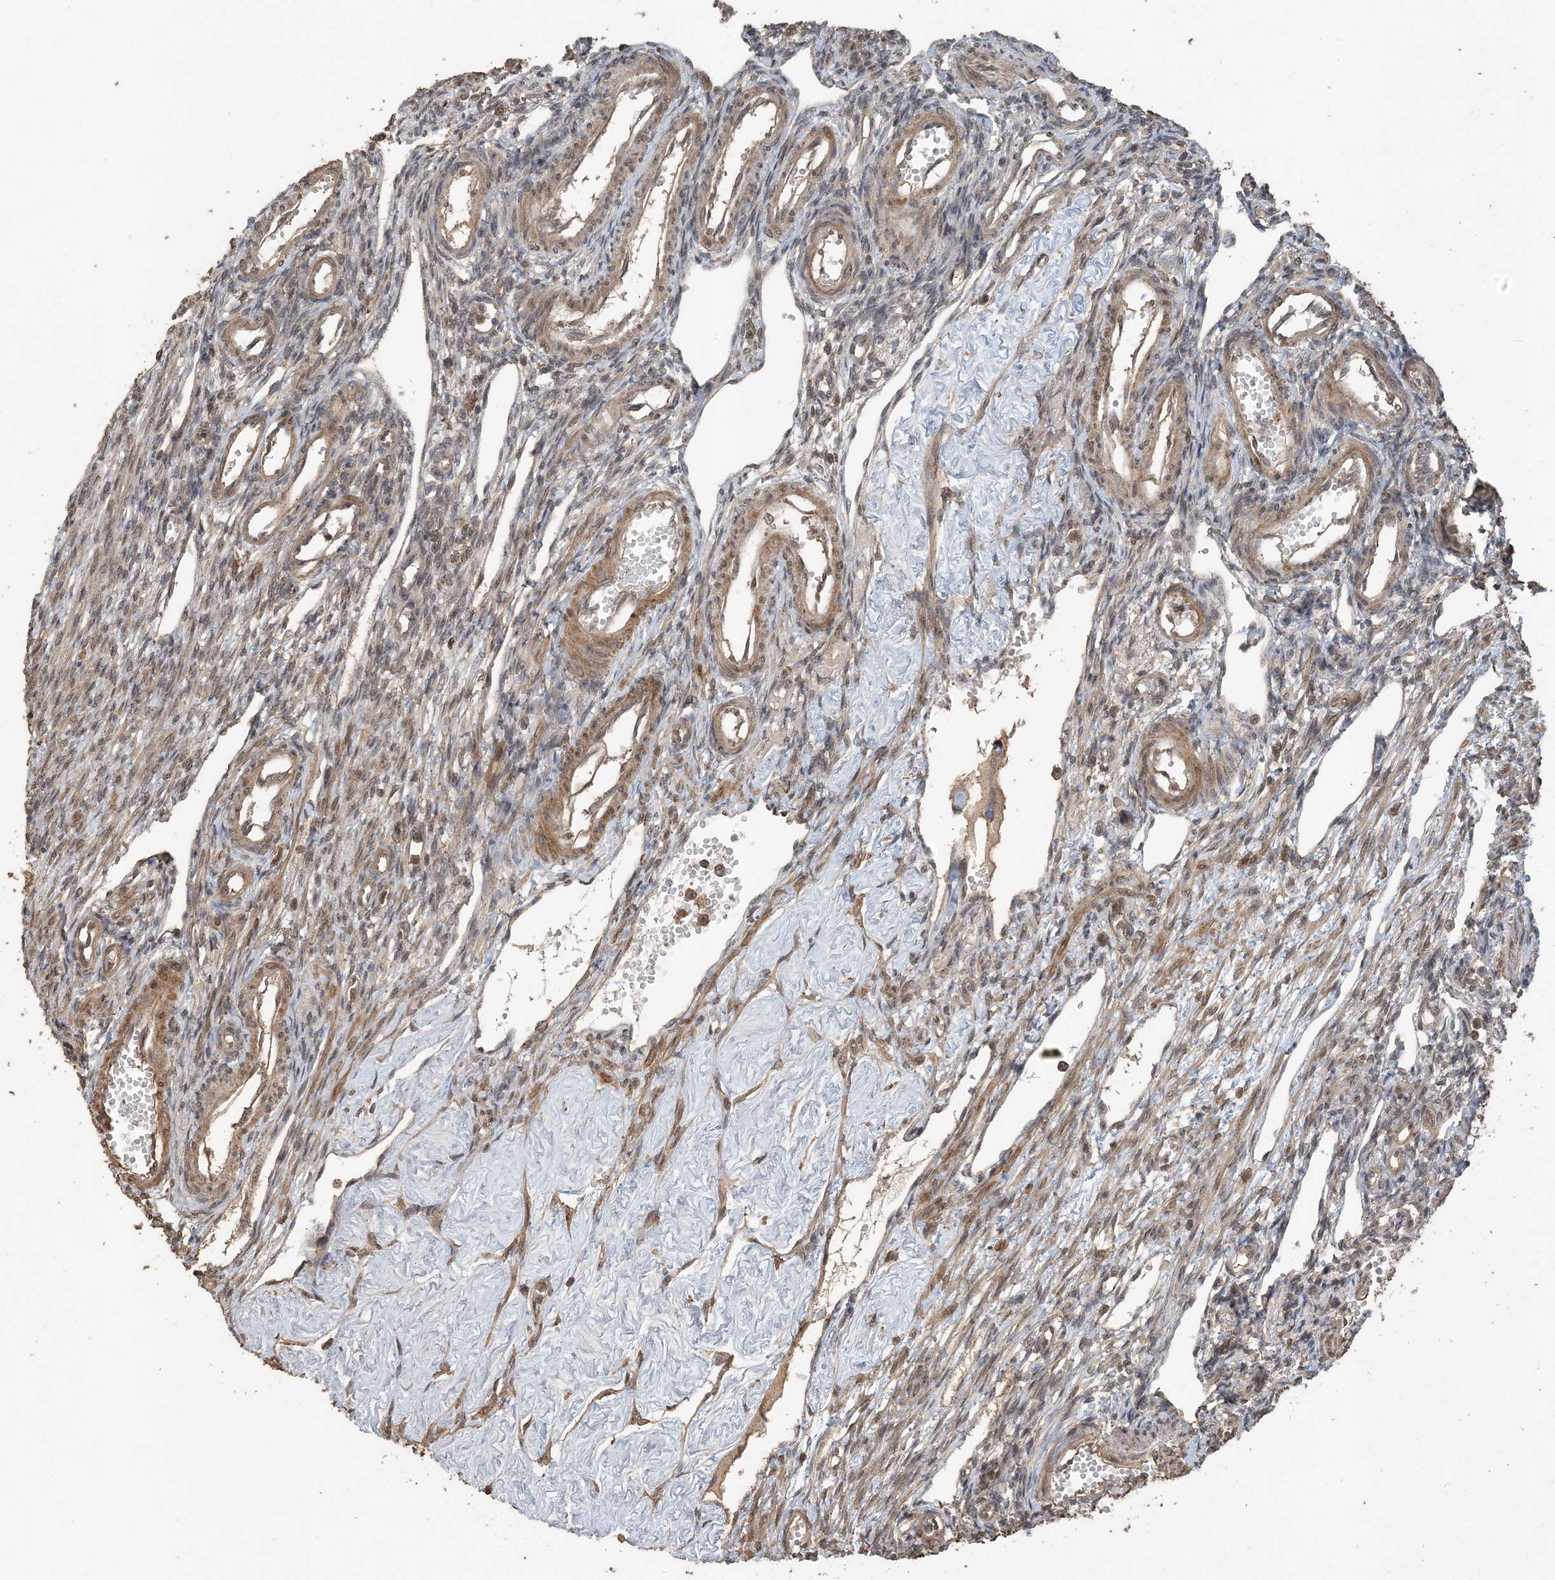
{"staining": {"intensity": "moderate", "quantity": ">75%", "location": "cytoplasmic/membranous"}, "tissue": "ovary", "cell_type": "Follicle cells", "image_type": "normal", "snomed": [{"axis": "morphology", "description": "Normal tissue, NOS"}, {"axis": "morphology", "description": "Cyst, NOS"}, {"axis": "topography", "description": "Ovary"}], "caption": "Human ovary stained for a protein (brown) reveals moderate cytoplasmic/membranous positive expression in about >75% of follicle cells.", "gene": "ZC3H12A", "patient": {"sex": "female", "age": 33}}